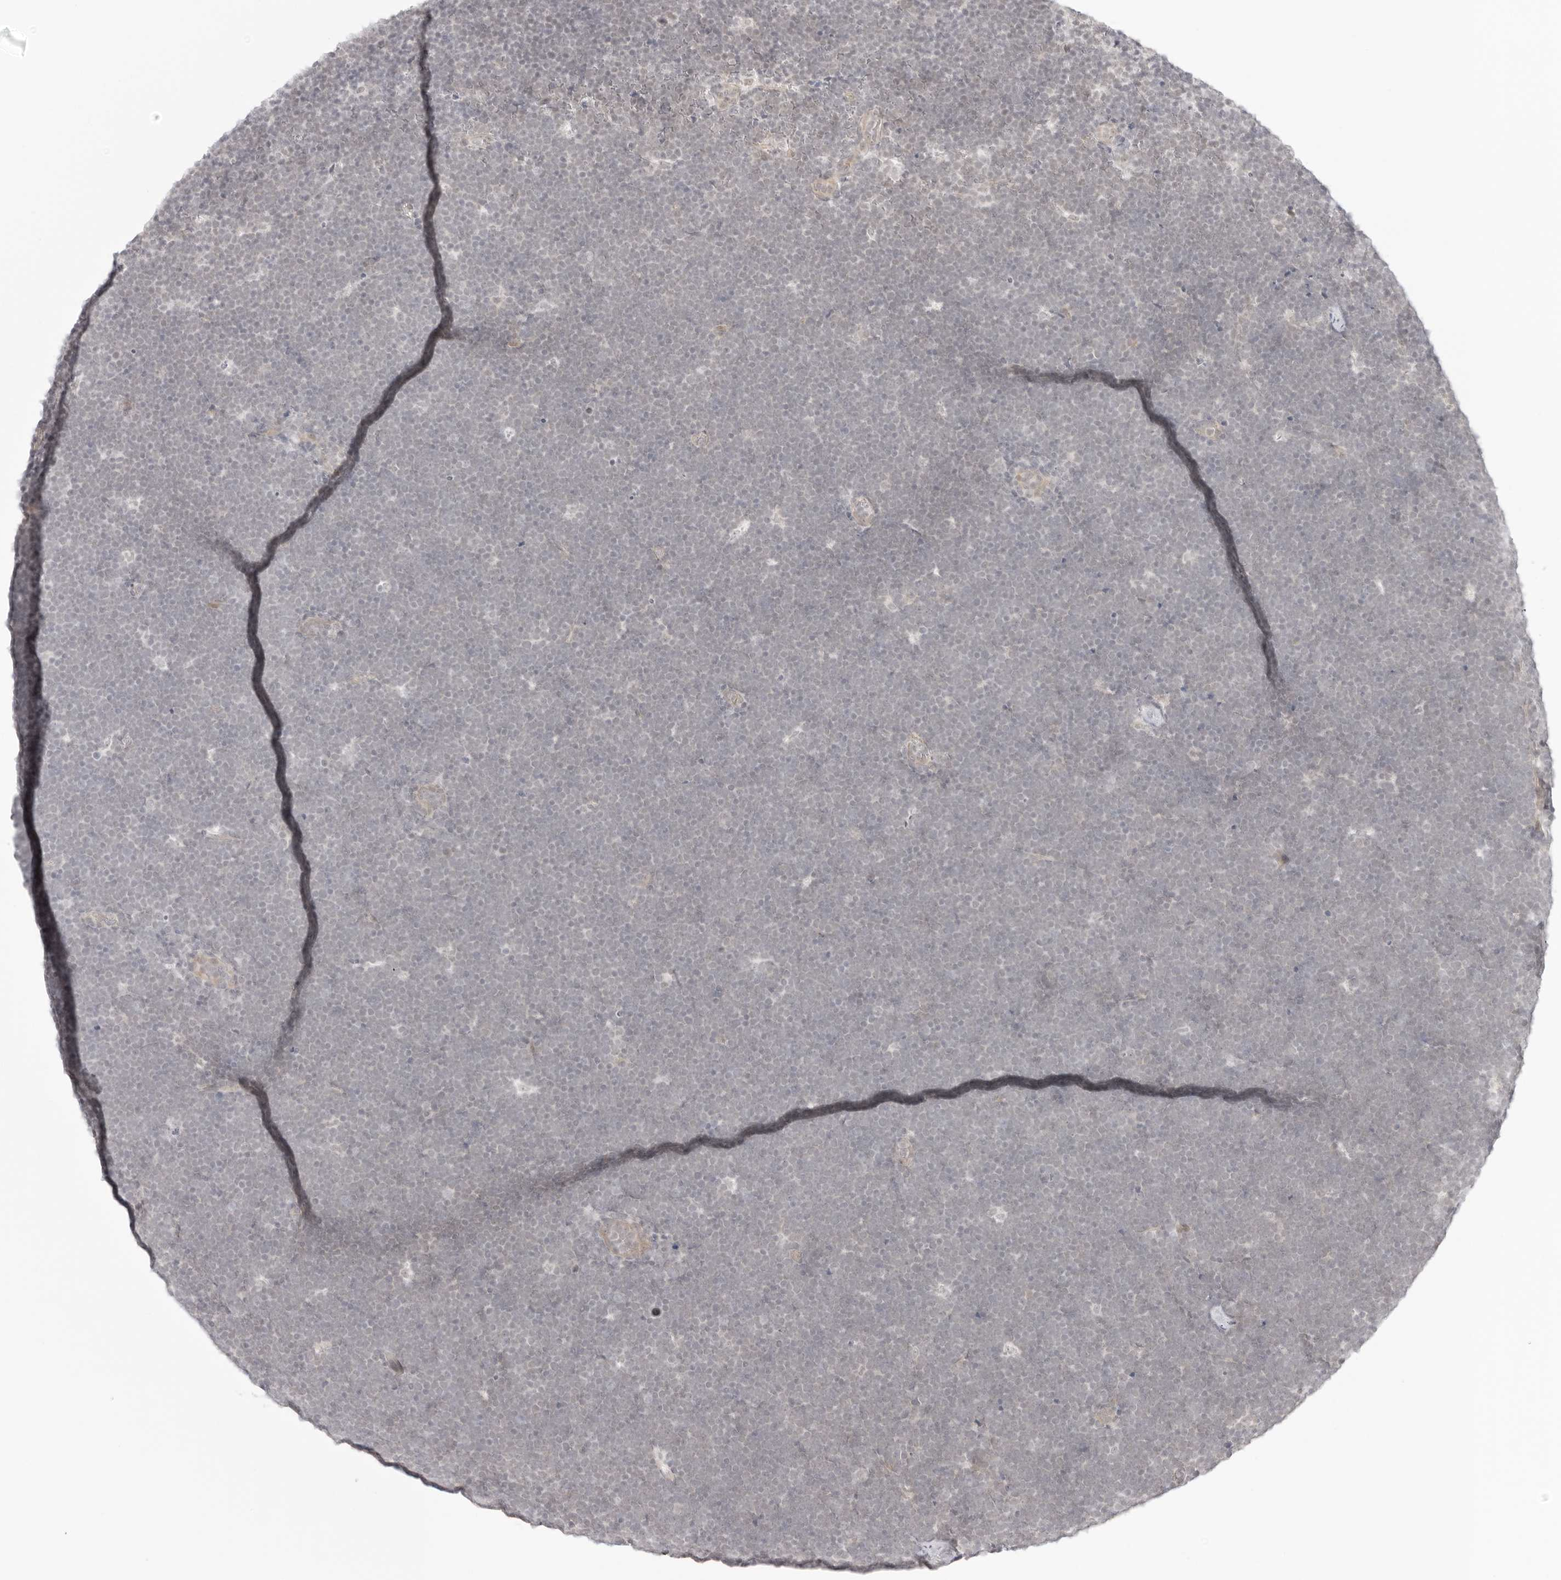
{"staining": {"intensity": "negative", "quantity": "none", "location": "none"}, "tissue": "lymphoma", "cell_type": "Tumor cells", "image_type": "cancer", "snomed": [{"axis": "morphology", "description": "Malignant lymphoma, non-Hodgkin's type, High grade"}, {"axis": "topography", "description": "Lymph node"}], "caption": "The photomicrograph displays no staining of tumor cells in lymphoma.", "gene": "MED18", "patient": {"sex": "male", "age": 13}}